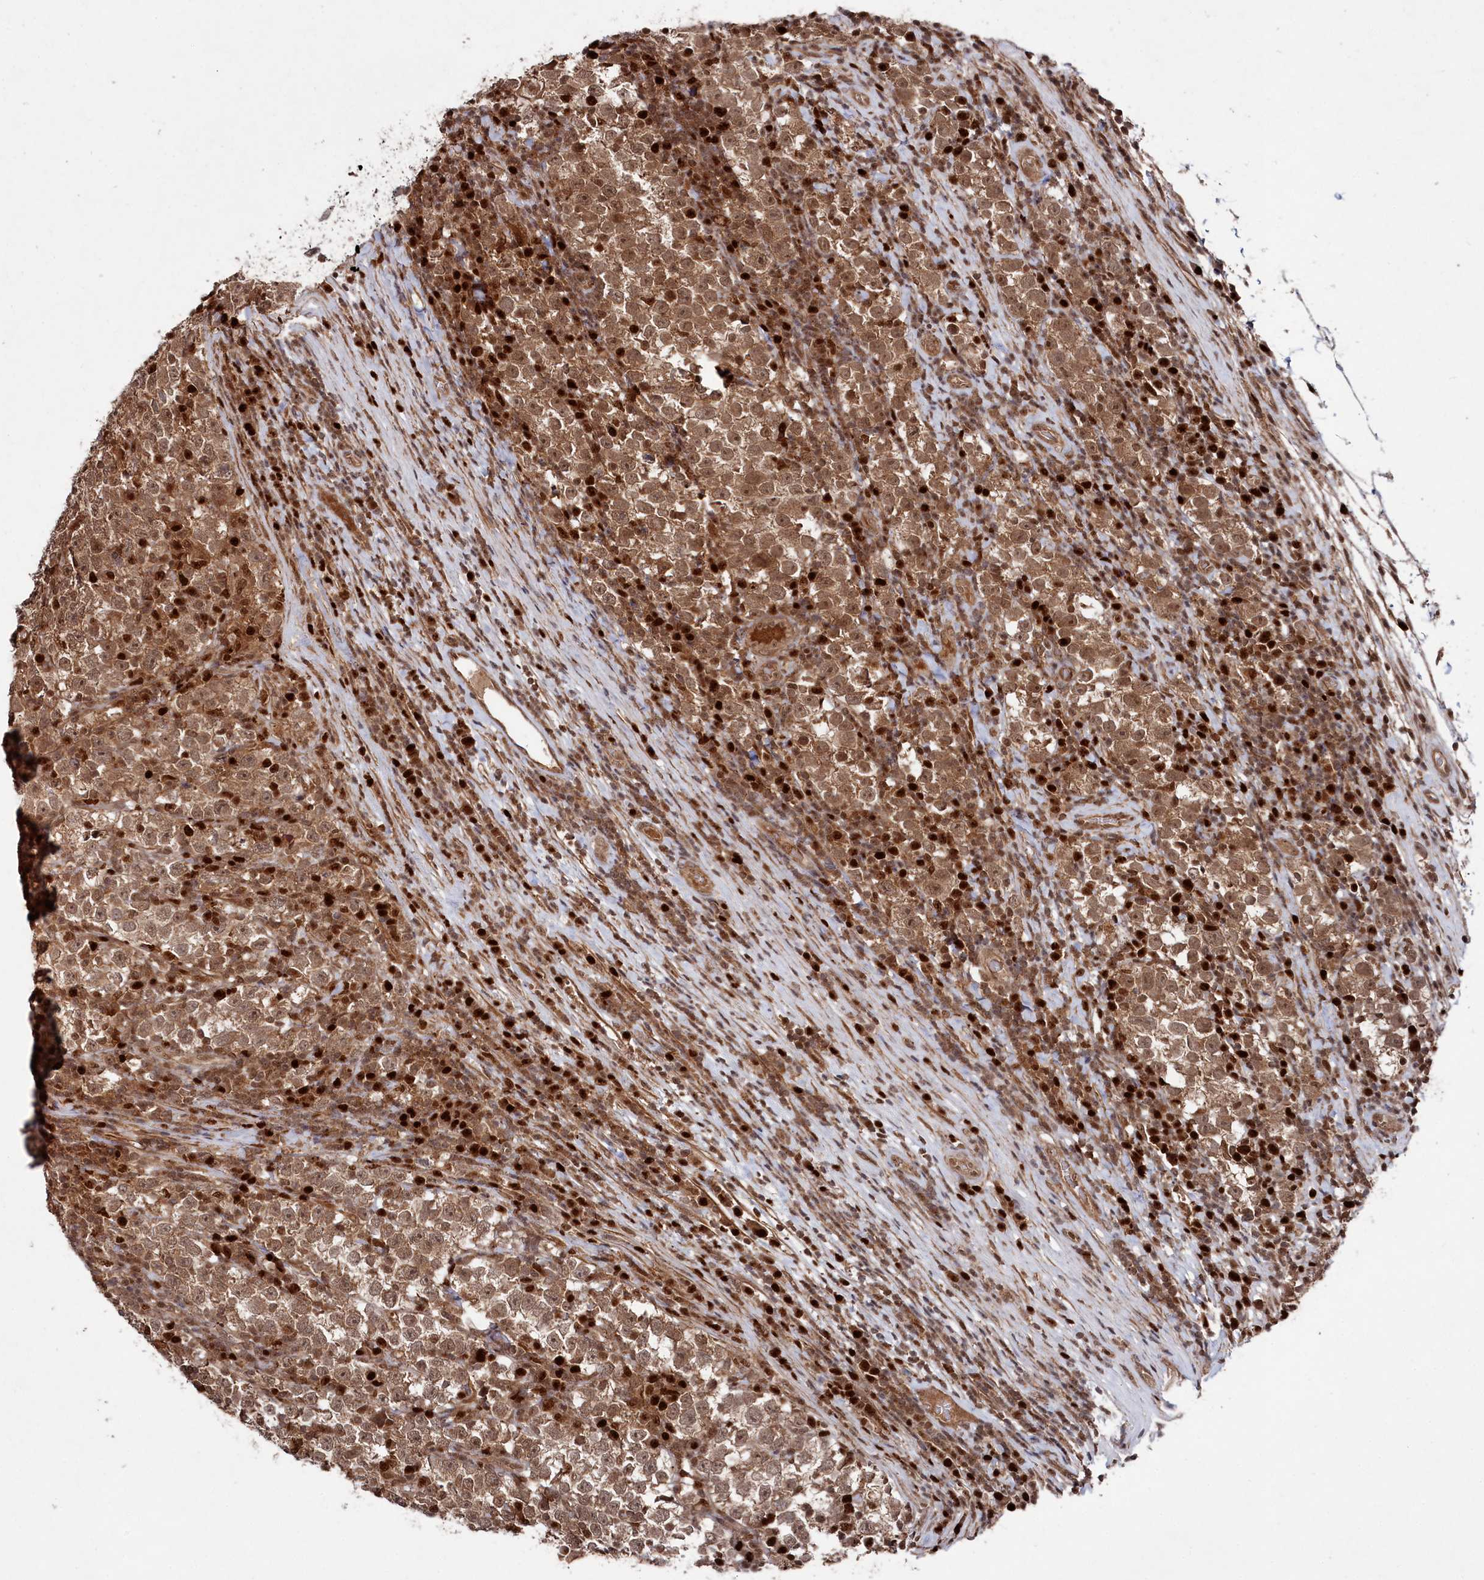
{"staining": {"intensity": "moderate", "quantity": ">75%", "location": "cytoplasmic/membranous,nuclear"}, "tissue": "testis cancer", "cell_type": "Tumor cells", "image_type": "cancer", "snomed": [{"axis": "morphology", "description": "Normal tissue, NOS"}, {"axis": "morphology", "description": "Seminoma, NOS"}, {"axis": "topography", "description": "Testis"}], "caption": "The image reveals immunohistochemical staining of testis cancer (seminoma). There is moderate cytoplasmic/membranous and nuclear staining is appreciated in about >75% of tumor cells. (IHC, brightfield microscopy, high magnification).", "gene": "BORCS7", "patient": {"sex": "male", "age": 43}}